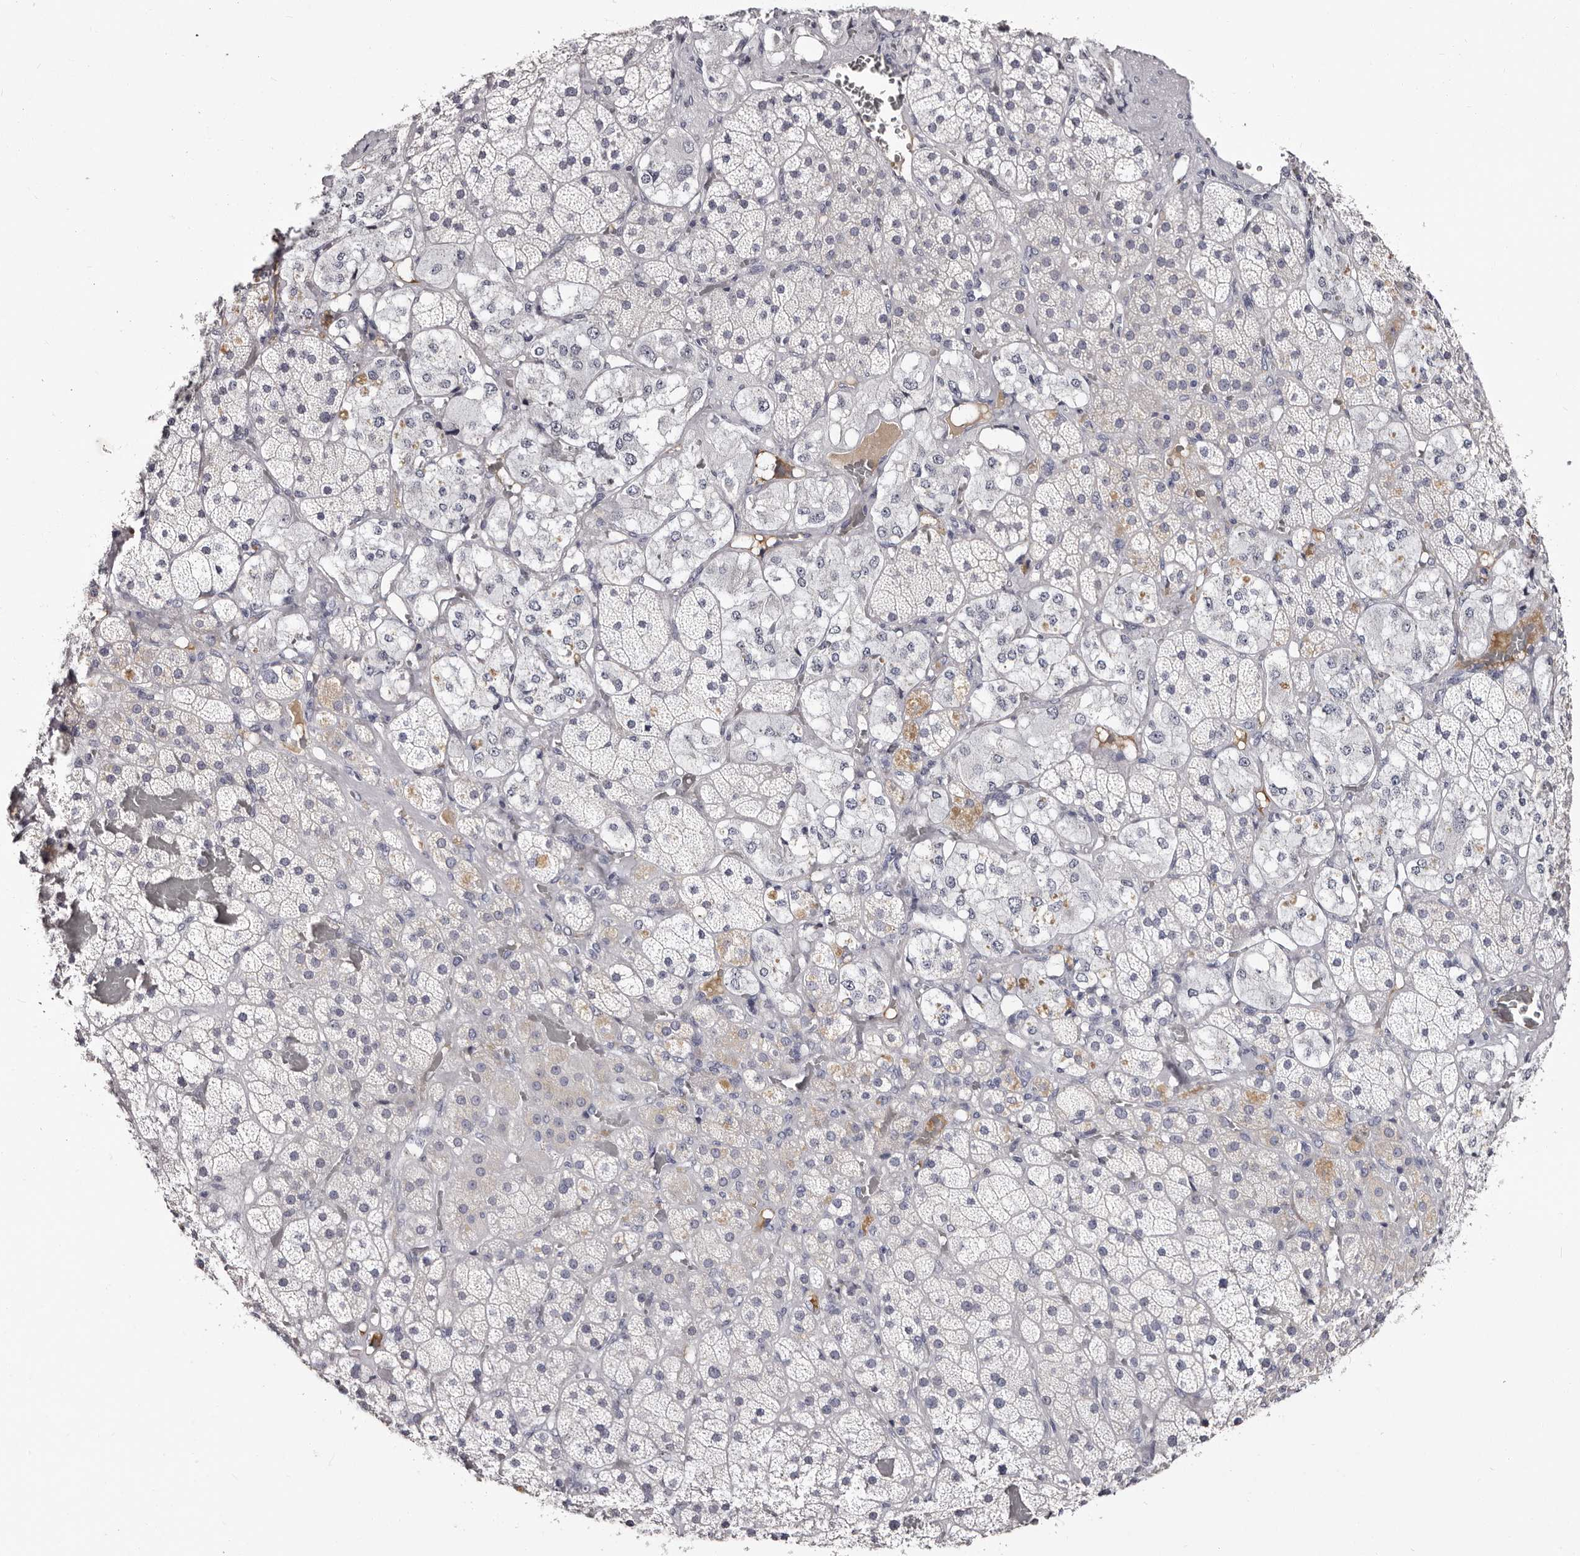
{"staining": {"intensity": "negative", "quantity": "none", "location": "none"}, "tissue": "adrenal gland", "cell_type": "Glandular cells", "image_type": "normal", "snomed": [{"axis": "morphology", "description": "Normal tissue, NOS"}, {"axis": "topography", "description": "Adrenal gland"}], "caption": "This is an IHC image of benign human adrenal gland. There is no expression in glandular cells.", "gene": "TBC1D22B", "patient": {"sex": "male", "age": 57}}